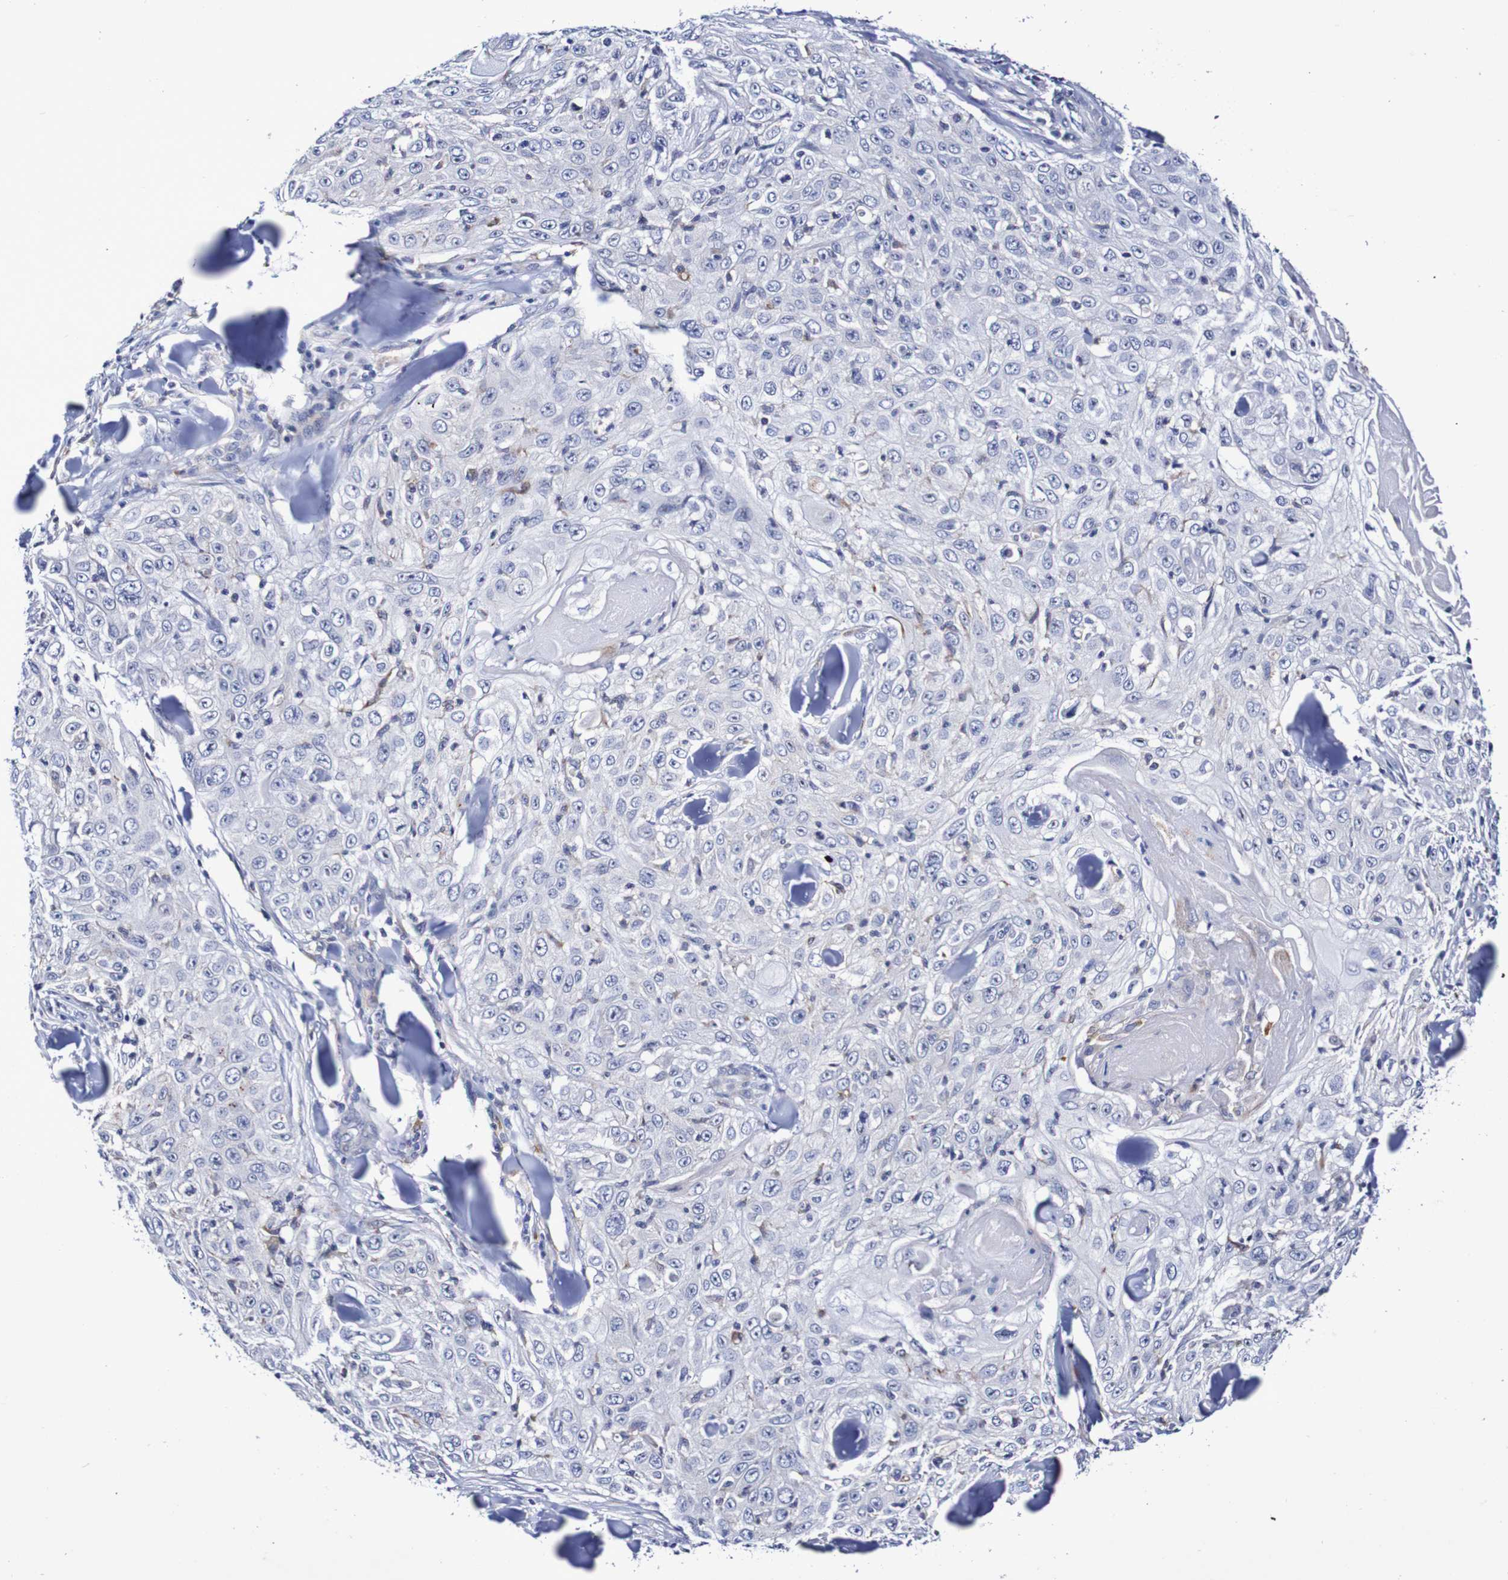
{"staining": {"intensity": "negative", "quantity": "none", "location": "none"}, "tissue": "skin cancer", "cell_type": "Tumor cells", "image_type": "cancer", "snomed": [{"axis": "morphology", "description": "Squamous cell carcinoma, NOS"}, {"axis": "topography", "description": "Skin"}], "caption": "Tumor cells show no significant protein staining in skin squamous cell carcinoma.", "gene": "SEZ6", "patient": {"sex": "male", "age": 86}}